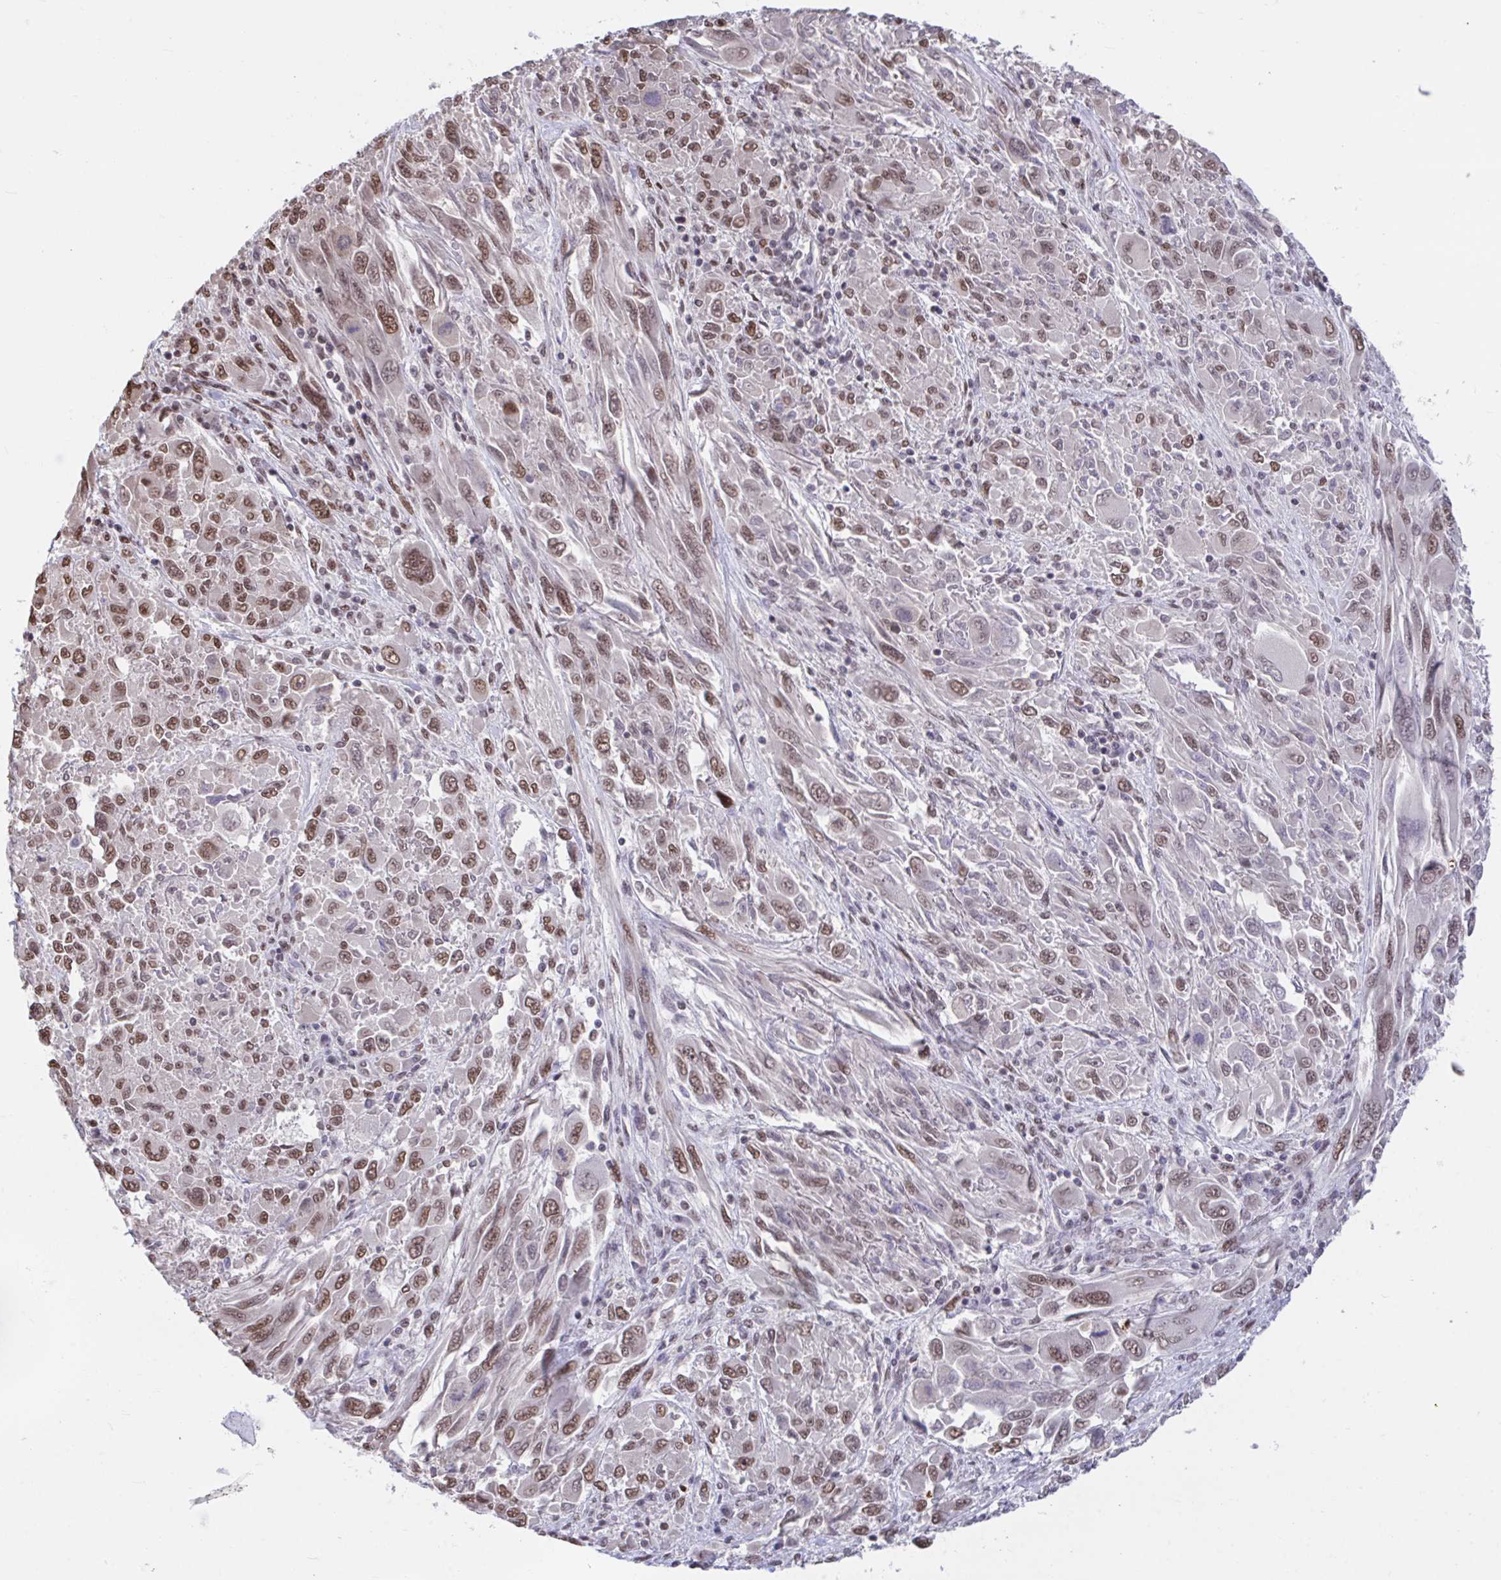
{"staining": {"intensity": "moderate", "quantity": ">75%", "location": "nuclear"}, "tissue": "melanoma", "cell_type": "Tumor cells", "image_type": "cancer", "snomed": [{"axis": "morphology", "description": "Malignant melanoma, NOS"}, {"axis": "topography", "description": "Skin"}], "caption": "Protein positivity by immunohistochemistry displays moderate nuclear positivity in approximately >75% of tumor cells in malignant melanoma.", "gene": "HNRNPDL", "patient": {"sex": "female", "age": 91}}